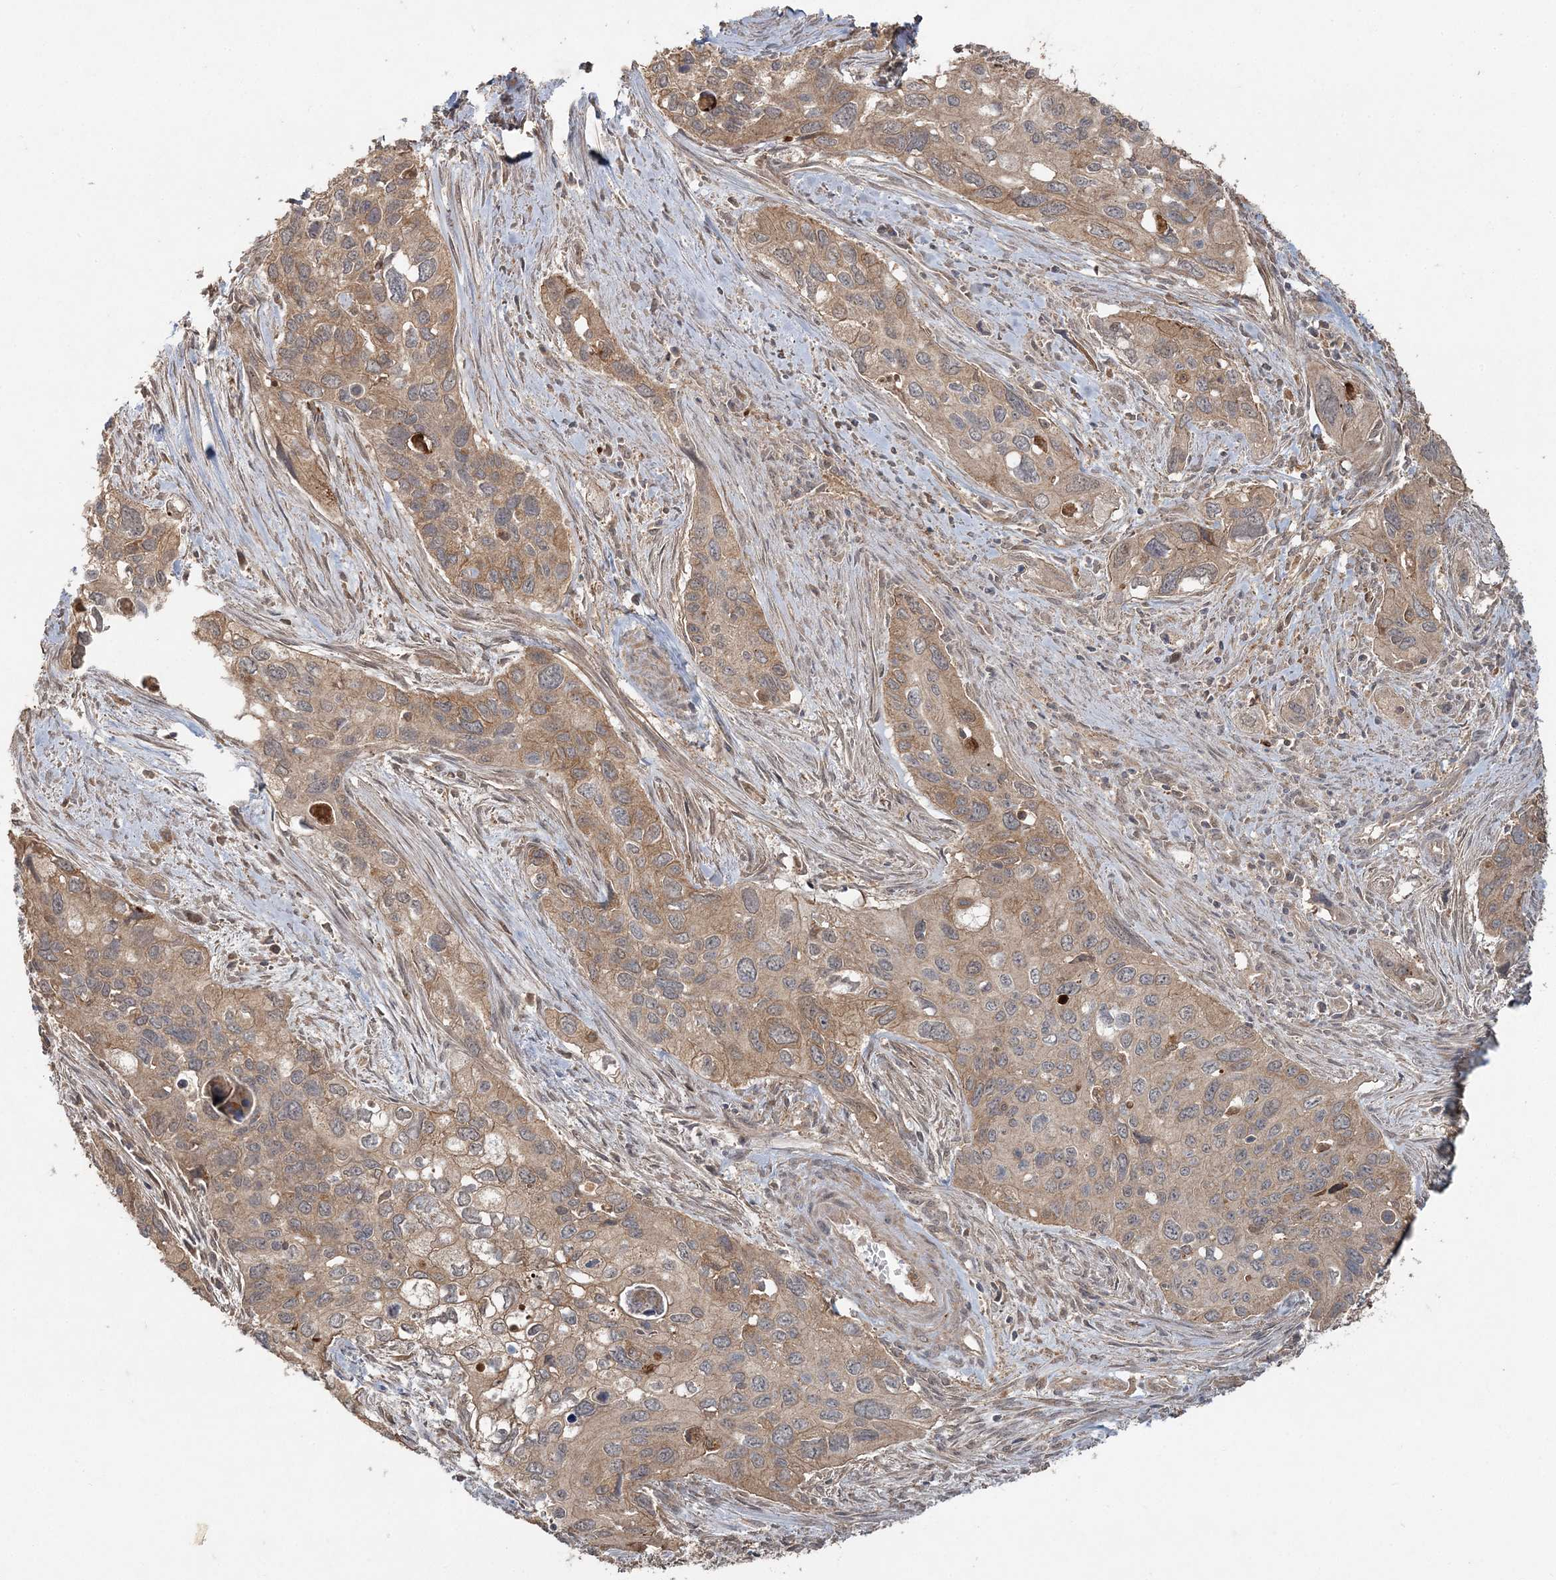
{"staining": {"intensity": "weak", "quantity": "25%-75%", "location": "cytoplasmic/membranous"}, "tissue": "cervical cancer", "cell_type": "Tumor cells", "image_type": "cancer", "snomed": [{"axis": "morphology", "description": "Squamous cell carcinoma, NOS"}, {"axis": "topography", "description": "Cervix"}], "caption": "Immunohistochemical staining of human cervical squamous cell carcinoma reveals low levels of weak cytoplasmic/membranous protein staining in about 25%-75% of tumor cells. (DAB (3,3'-diaminobenzidine) IHC with brightfield microscopy, high magnification).", "gene": "SPRY1", "patient": {"sex": "female", "age": 55}}